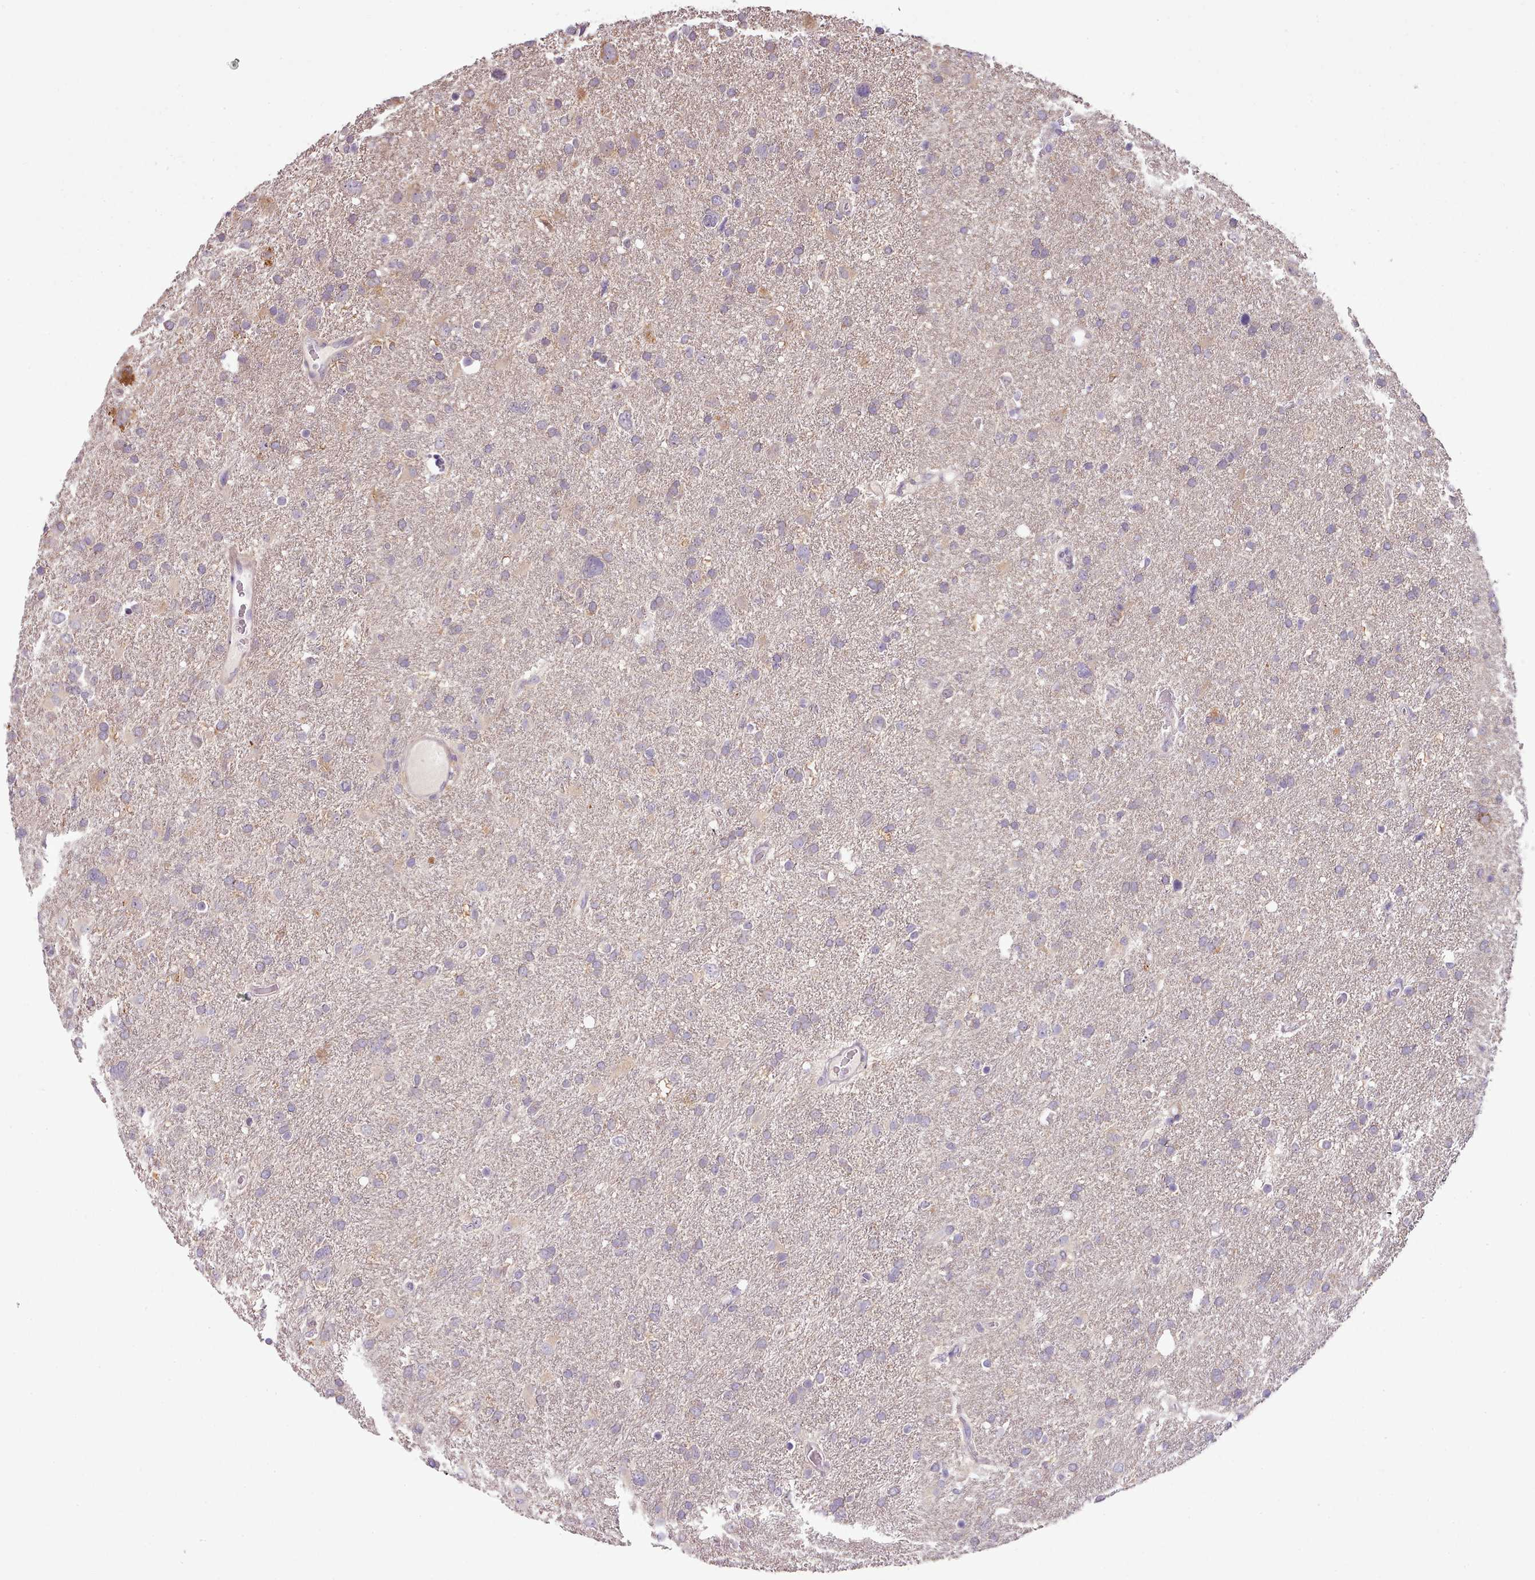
{"staining": {"intensity": "negative", "quantity": "none", "location": "none"}, "tissue": "glioma", "cell_type": "Tumor cells", "image_type": "cancer", "snomed": [{"axis": "morphology", "description": "Glioma, malignant, High grade"}, {"axis": "topography", "description": "Brain"}], "caption": "This is an IHC photomicrograph of glioma. There is no staining in tumor cells.", "gene": "SETX", "patient": {"sex": "male", "age": 61}}